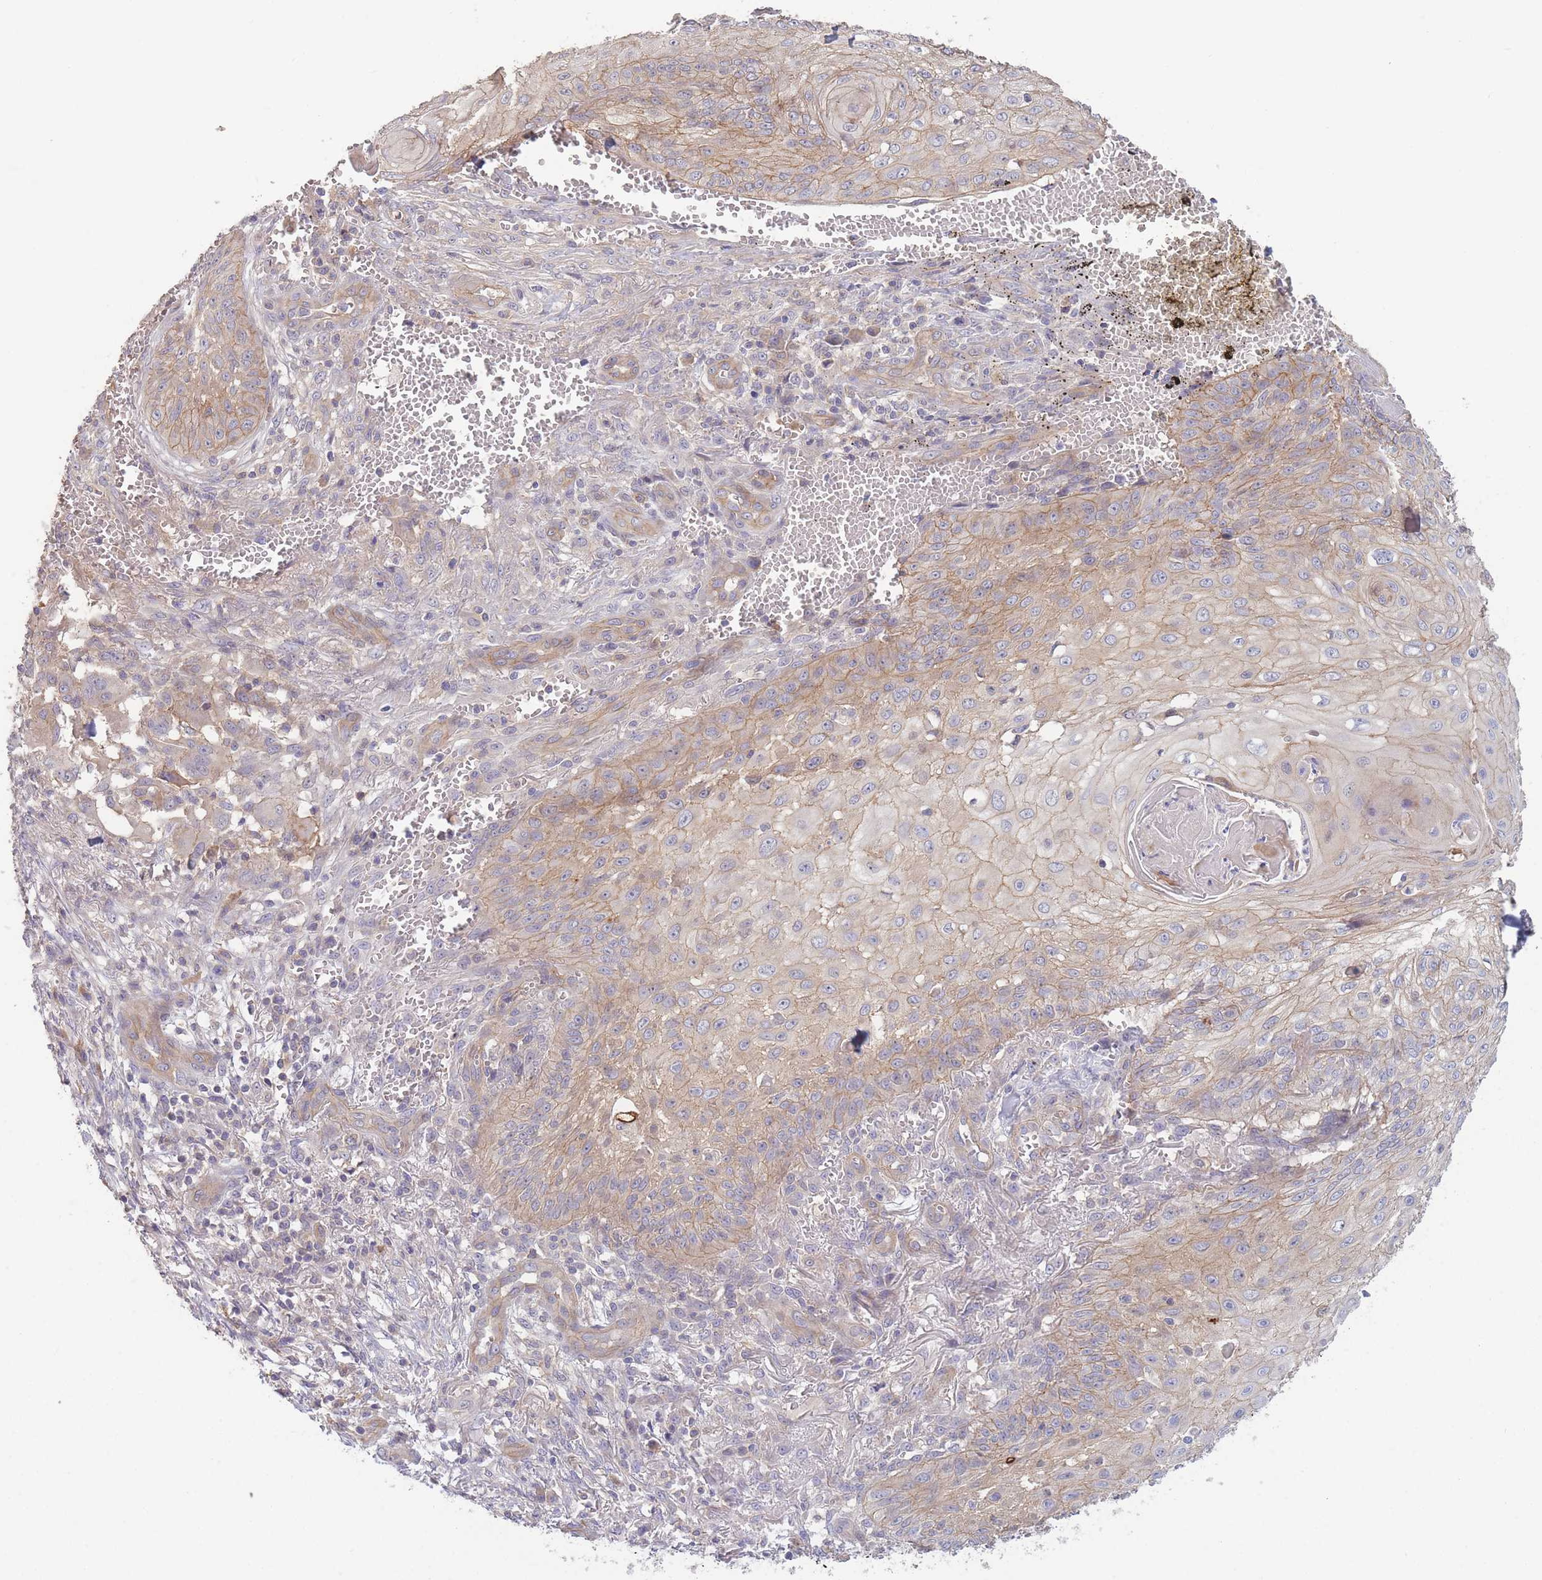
{"staining": {"intensity": "weak", "quantity": ">75%", "location": "cytoplasmic/membranous"}, "tissue": "skin cancer", "cell_type": "Tumor cells", "image_type": "cancer", "snomed": [{"axis": "morphology", "description": "Squamous cell carcinoma, NOS"}, {"axis": "topography", "description": "Skin"}], "caption": "IHC image of human squamous cell carcinoma (skin) stained for a protein (brown), which demonstrates low levels of weak cytoplasmic/membranous staining in approximately >75% of tumor cells.", "gene": "WDR93", "patient": {"sex": "male", "age": 70}}